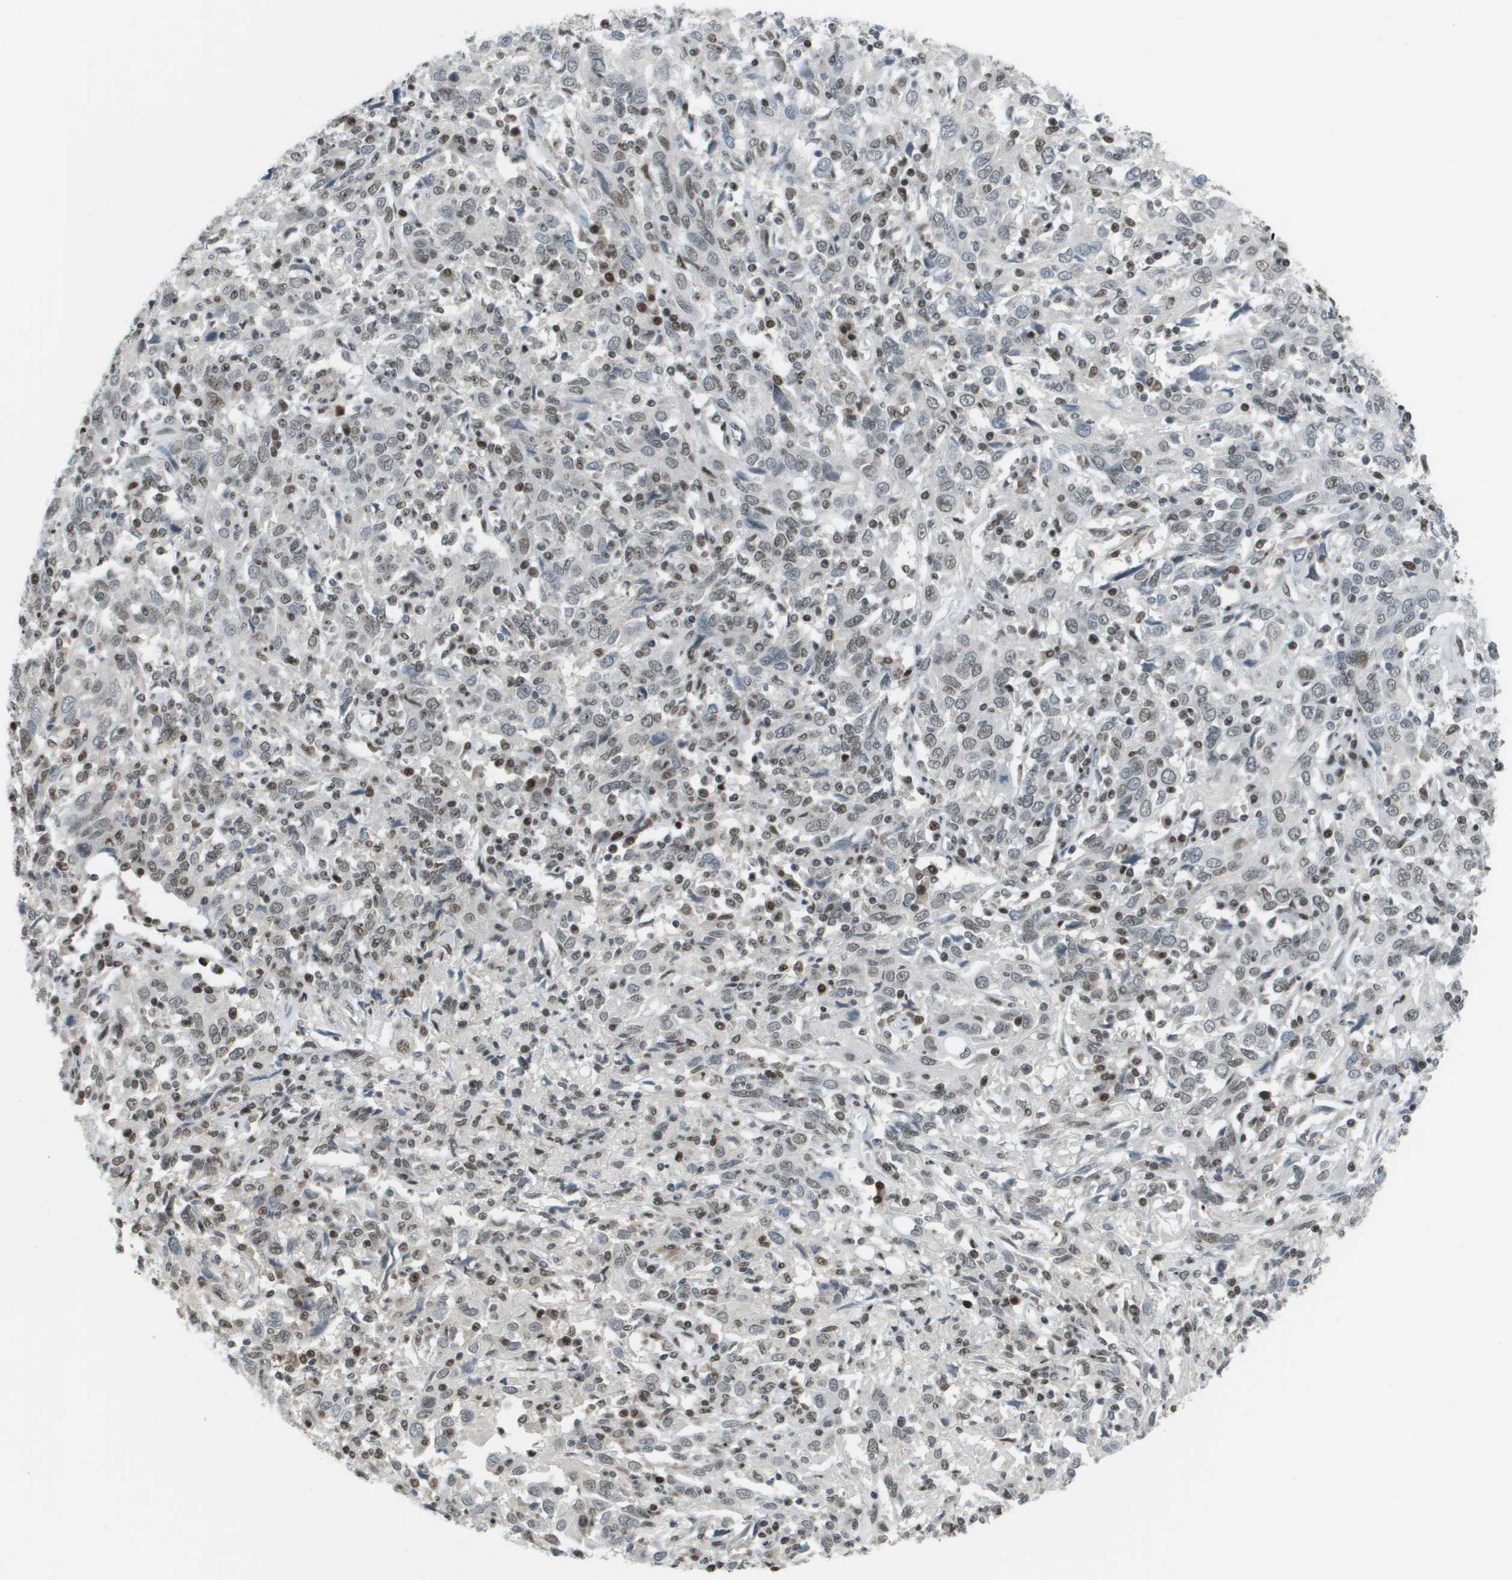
{"staining": {"intensity": "moderate", "quantity": "25%-75%", "location": "nuclear"}, "tissue": "cervical cancer", "cell_type": "Tumor cells", "image_type": "cancer", "snomed": [{"axis": "morphology", "description": "Squamous cell carcinoma, NOS"}, {"axis": "topography", "description": "Cervix"}], "caption": "Cervical cancer stained for a protein (brown) shows moderate nuclear positive staining in approximately 25%-75% of tumor cells.", "gene": "IRF7", "patient": {"sex": "female", "age": 46}}